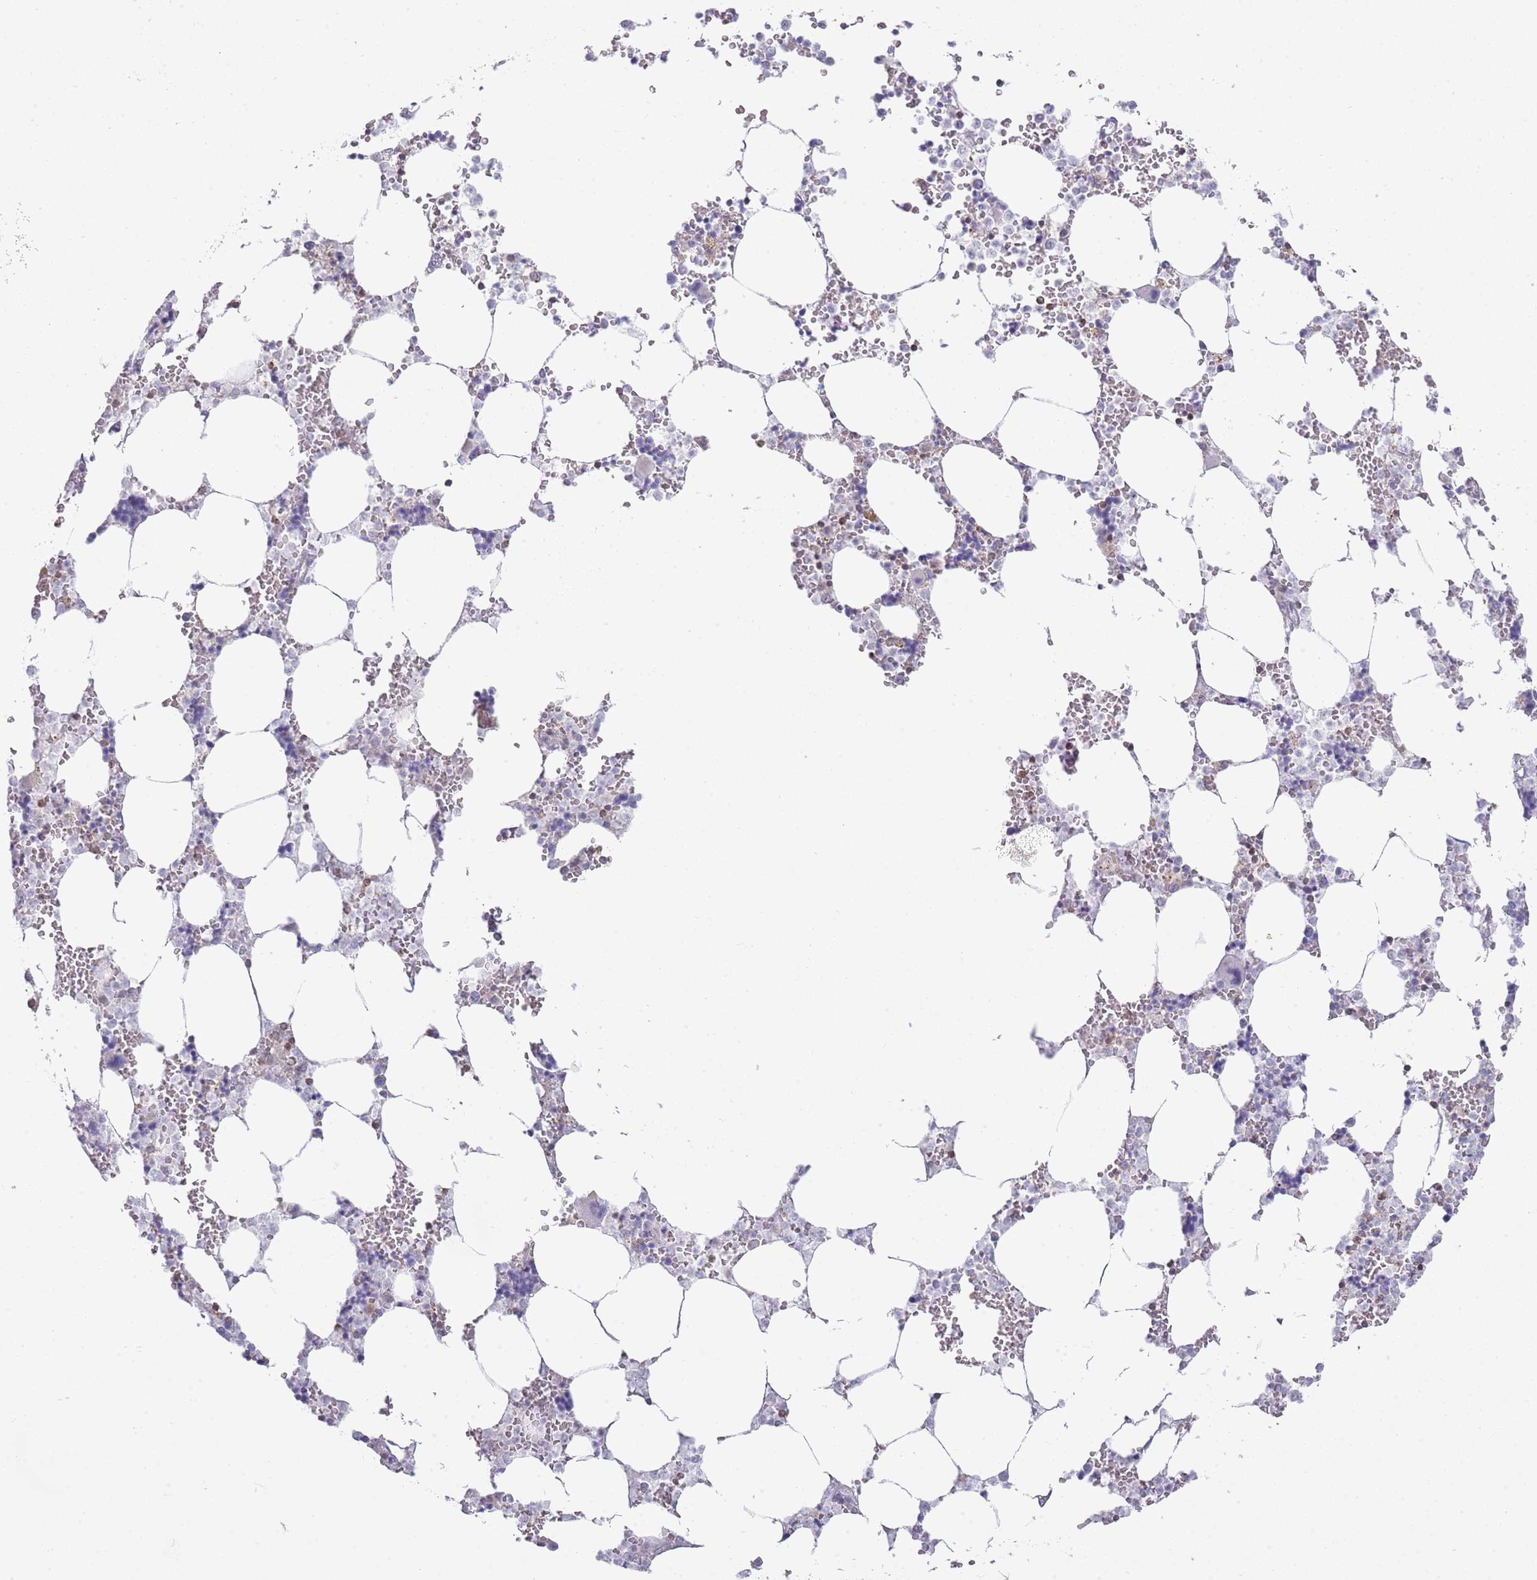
{"staining": {"intensity": "negative", "quantity": "none", "location": "none"}, "tissue": "bone marrow", "cell_type": "Hematopoietic cells", "image_type": "normal", "snomed": [{"axis": "morphology", "description": "Normal tissue, NOS"}, {"axis": "topography", "description": "Bone marrow"}], "caption": "Benign bone marrow was stained to show a protein in brown. There is no significant staining in hematopoietic cells. Nuclei are stained in blue.", "gene": "LPXN", "patient": {"sex": "male", "age": 64}}